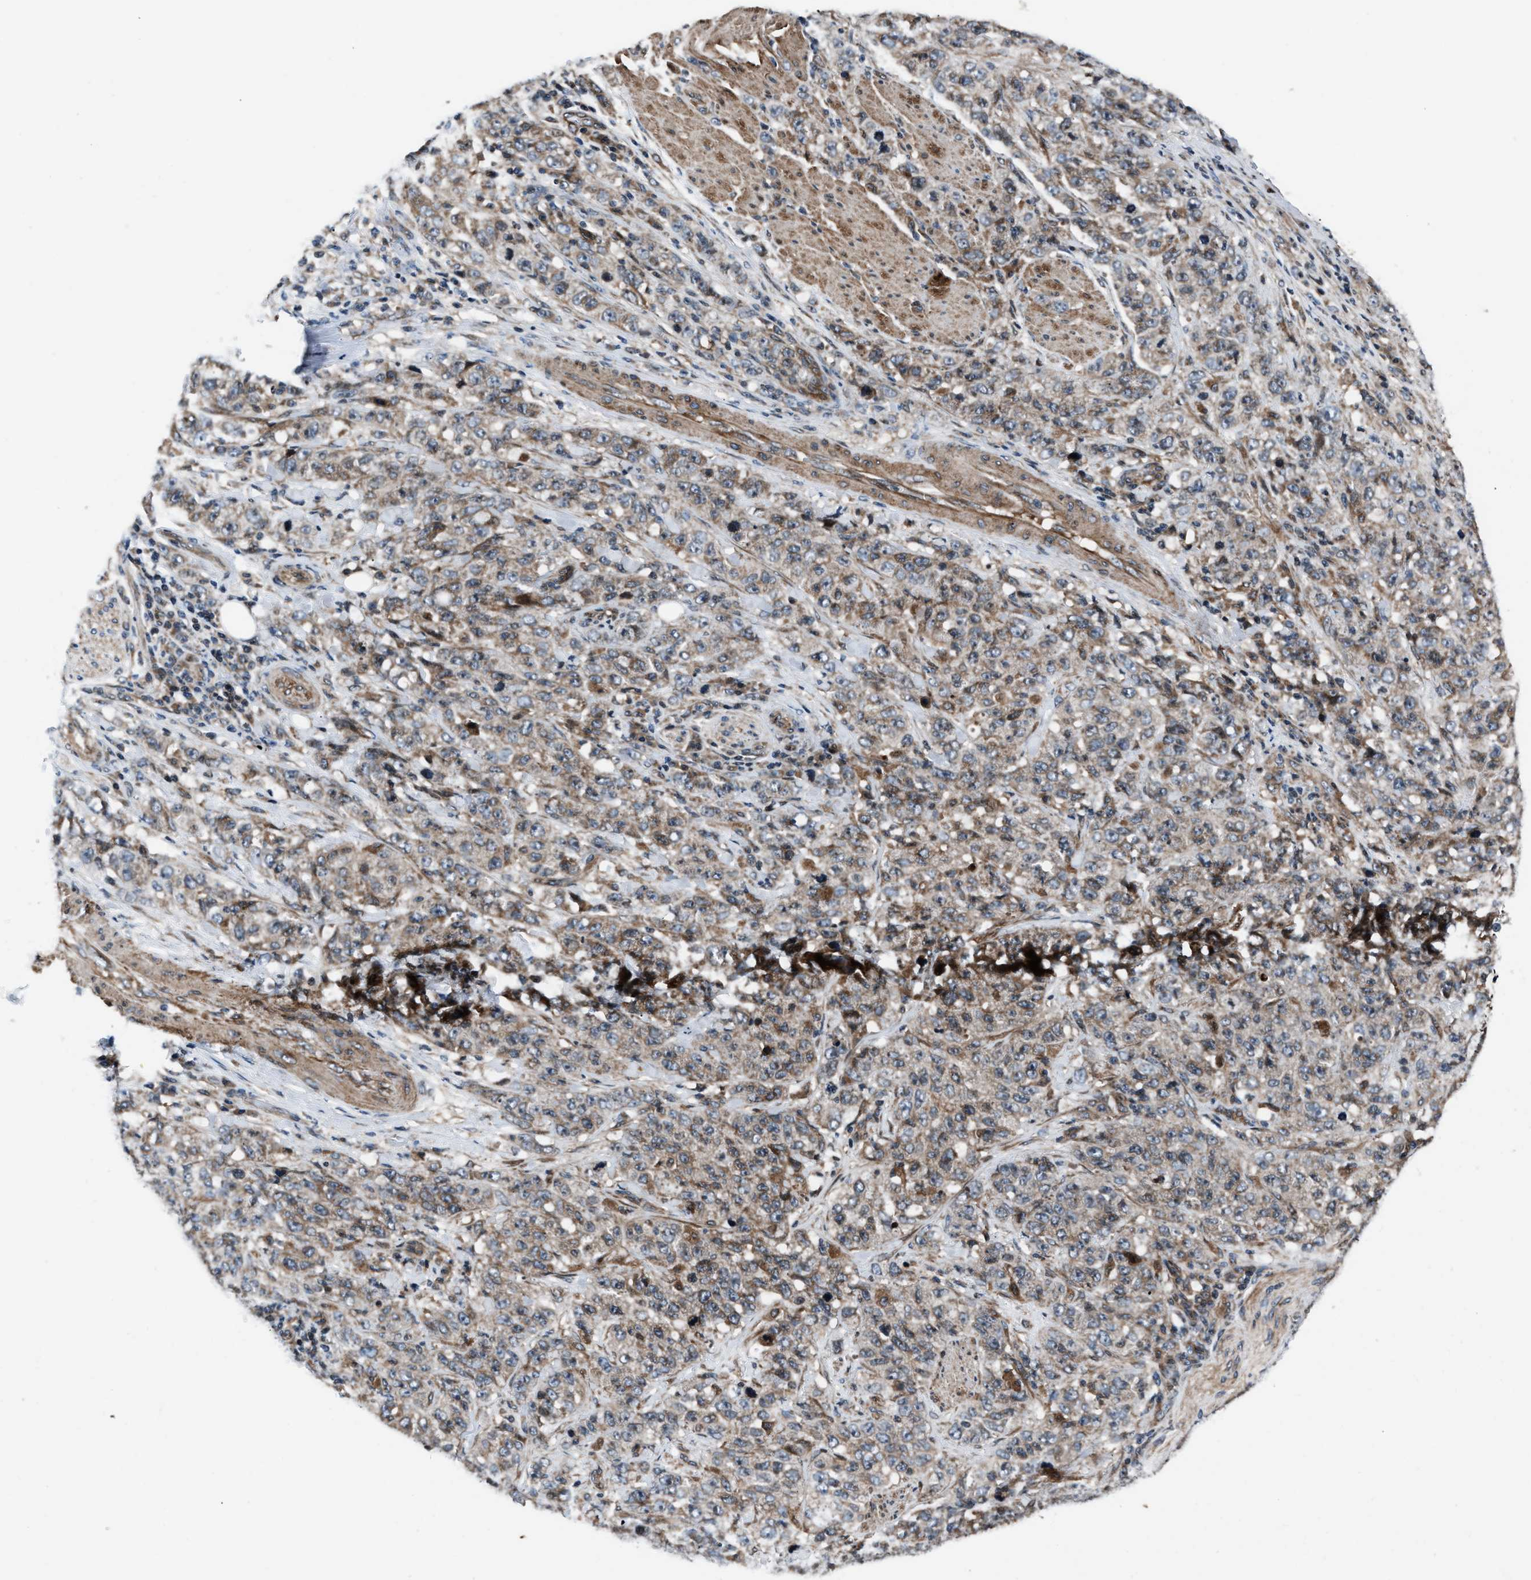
{"staining": {"intensity": "weak", "quantity": ">75%", "location": "cytoplasmic/membranous"}, "tissue": "stomach cancer", "cell_type": "Tumor cells", "image_type": "cancer", "snomed": [{"axis": "morphology", "description": "Adenocarcinoma, NOS"}, {"axis": "topography", "description": "Stomach"}], "caption": "High-power microscopy captured an immunohistochemistry (IHC) image of adenocarcinoma (stomach), revealing weak cytoplasmic/membranous expression in about >75% of tumor cells. Nuclei are stained in blue.", "gene": "DYNC2I1", "patient": {"sex": "male", "age": 48}}